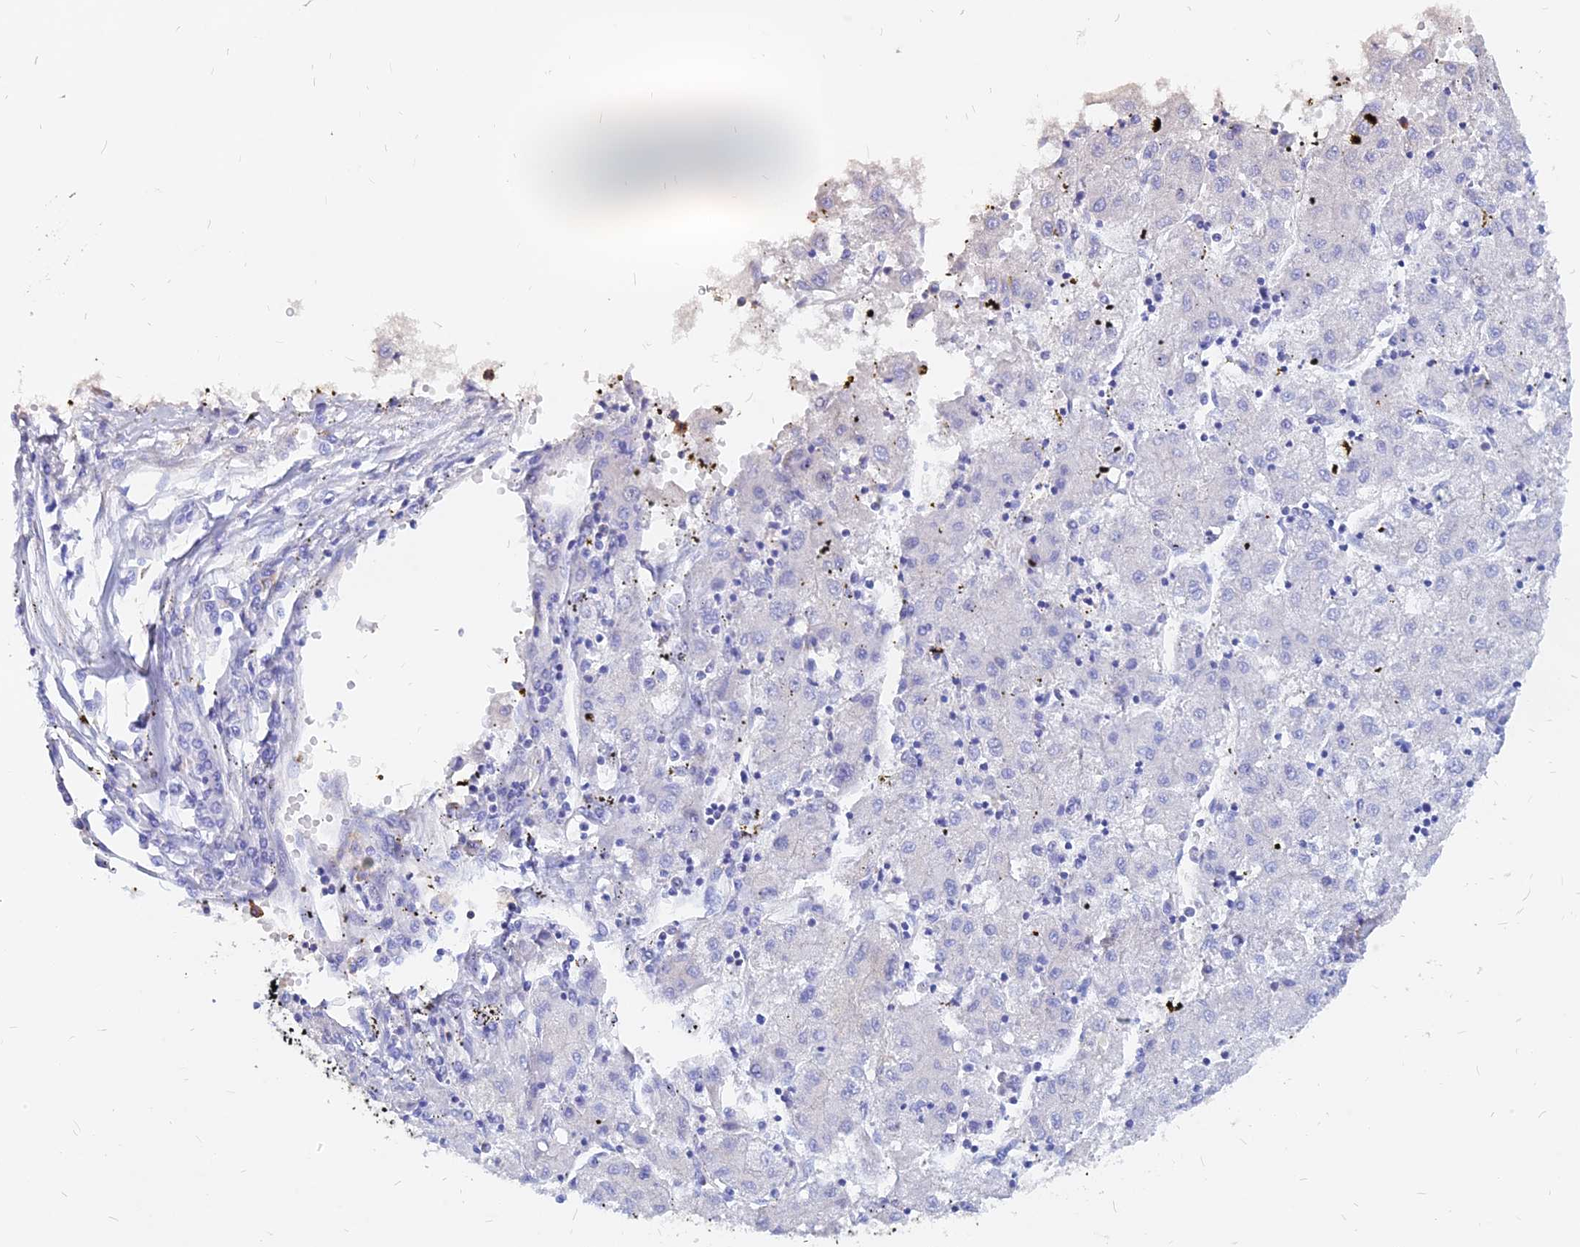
{"staining": {"intensity": "negative", "quantity": "none", "location": "none"}, "tissue": "liver cancer", "cell_type": "Tumor cells", "image_type": "cancer", "snomed": [{"axis": "morphology", "description": "Carcinoma, Hepatocellular, NOS"}, {"axis": "topography", "description": "Liver"}], "caption": "A photomicrograph of hepatocellular carcinoma (liver) stained for a protein demonstrates no brown staining in tumor cells.", "gene": "AGTRAP", "patient": {"sex": "male", "age": 72}}